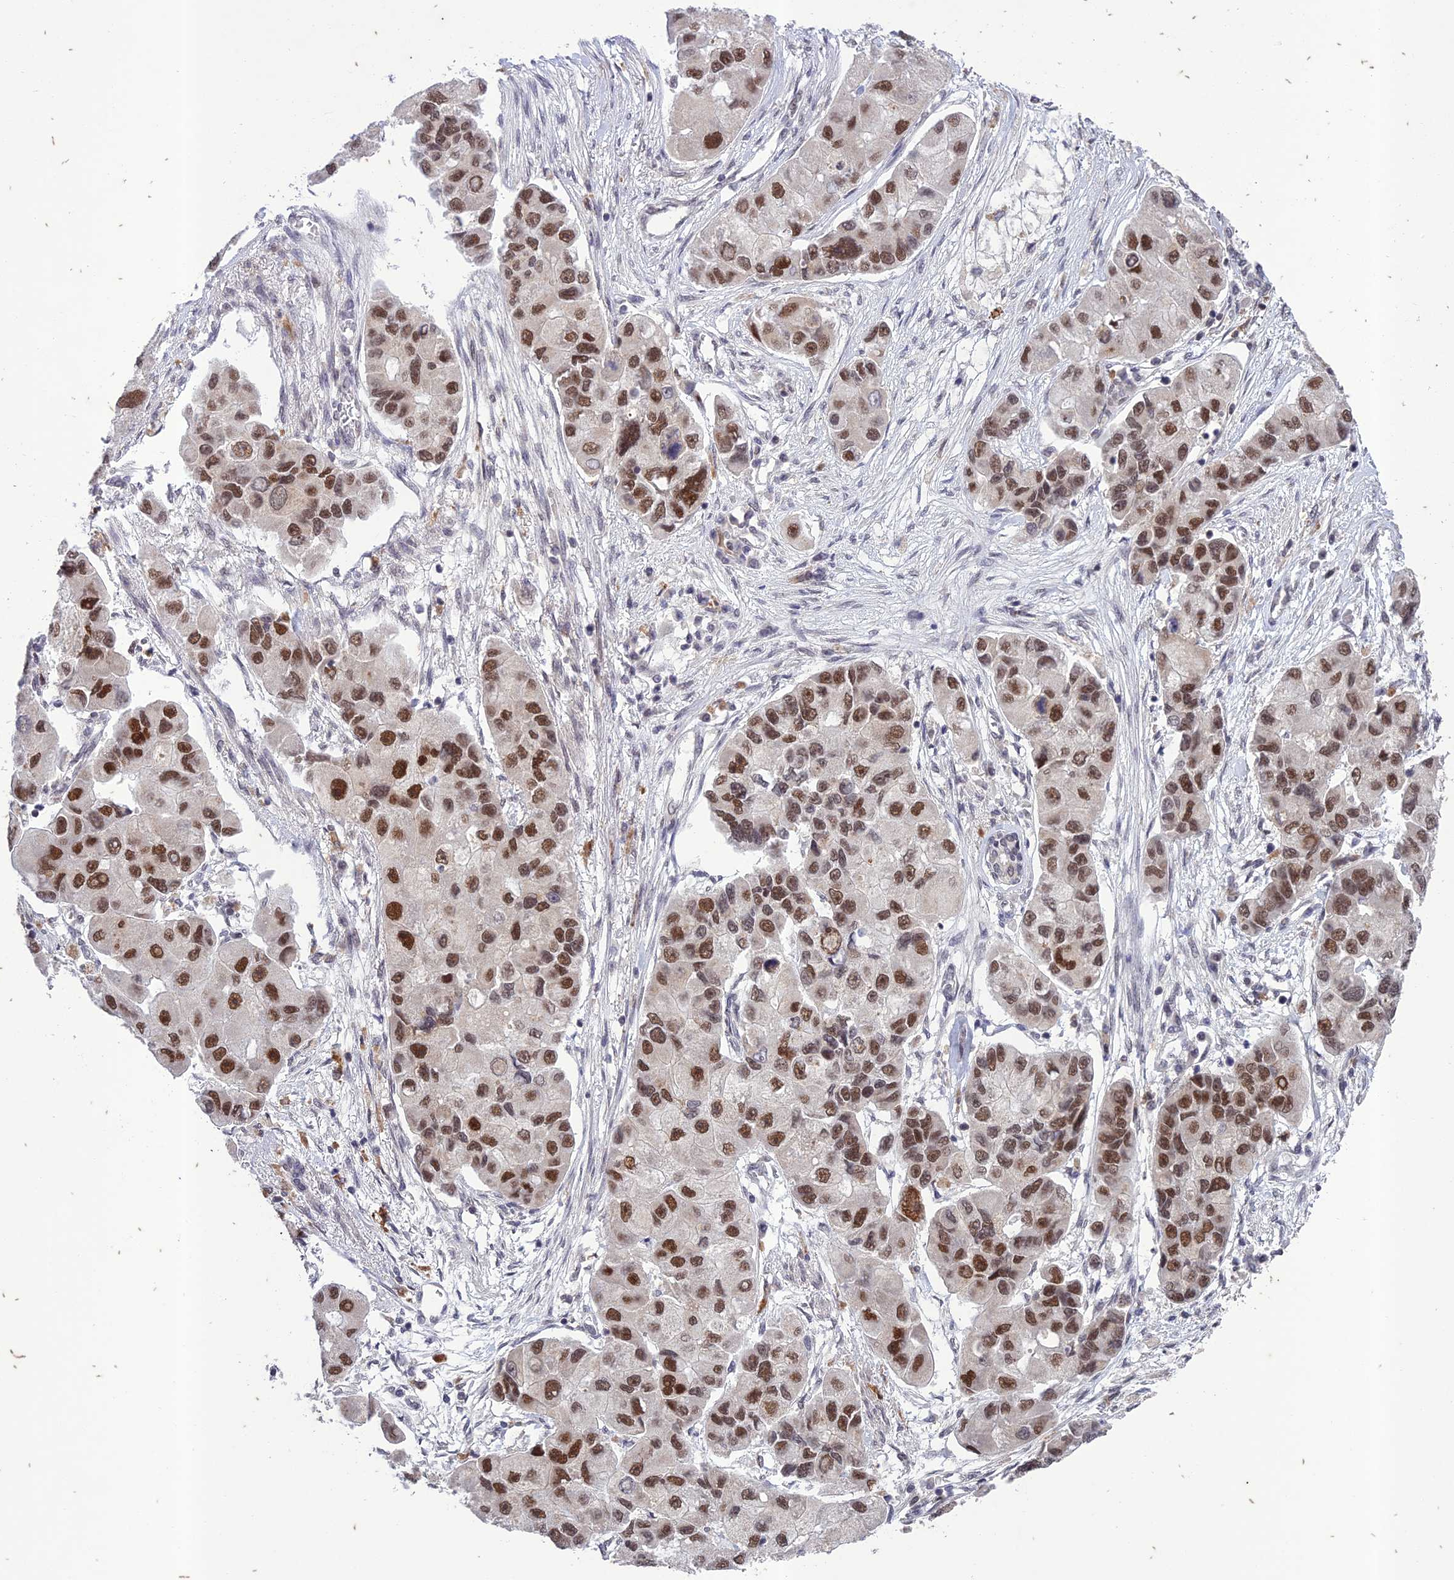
{"staining": {"intensity": "moderate", "quantity": ">75%", "location": "nuclear"}, "tissue": "lung cancer", "cell_type": "Tumor cells", "image_type": "cancer", "snomed": [{"axis": "morphology", "description": "Adenocarcinoma, NOS"}, {"axis": "topography", "description": "Lung"}], "caption": "This is an image of immunohistochemistry staining of lung cancer, which shows moderate expression in the nuclear of tumor cells.", "gene": "POP4", "patient": {"sex": "female", "age": 54}}